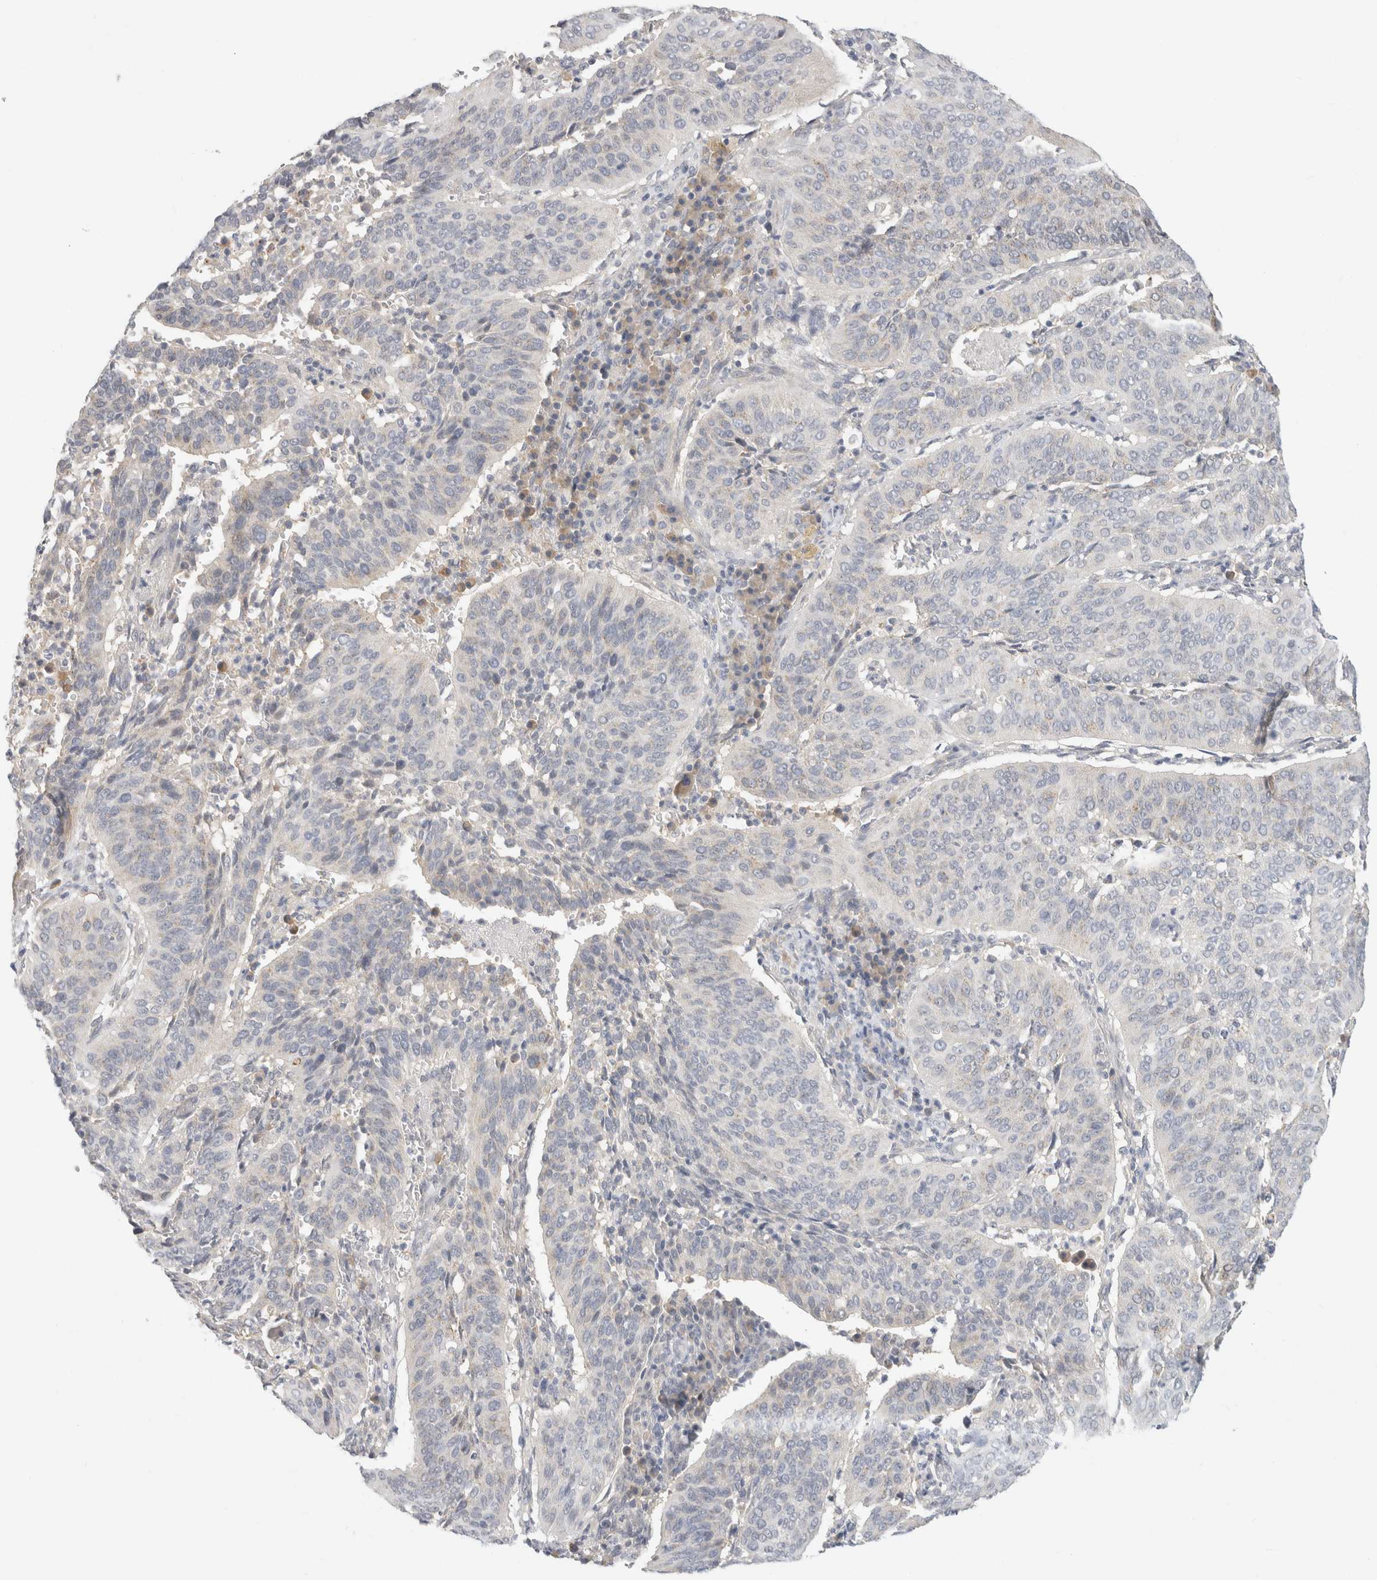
{"staining": {"intensity": "negative", "quantity": "none", "location": "none"}, "tissue": "cervical cancer", "cell_type": "Tumor cells", "image_type": "cancer", "snomed": [{"axis": "morphology", "description": "Normal tissue, NOS"}, {"axis": "morphology", "description": "Squamous cell carcinoma, NOS"}, {"axis": "topography", "description": "Cervix"}], "caption": "Immunohistochemistry (IHC) micrograph of neoplastic tissue: squamous cell carcinoma (cervical) stained with DAB reveals no significant protein expression in tumor cells. (Brightfield microscopy of DAB (3,3'-diaminobenzidine) immunohistochemistry (IHC) at high magnification).", "gene": "CHRM4", "patient": {"sex": "female", "age": 39}}